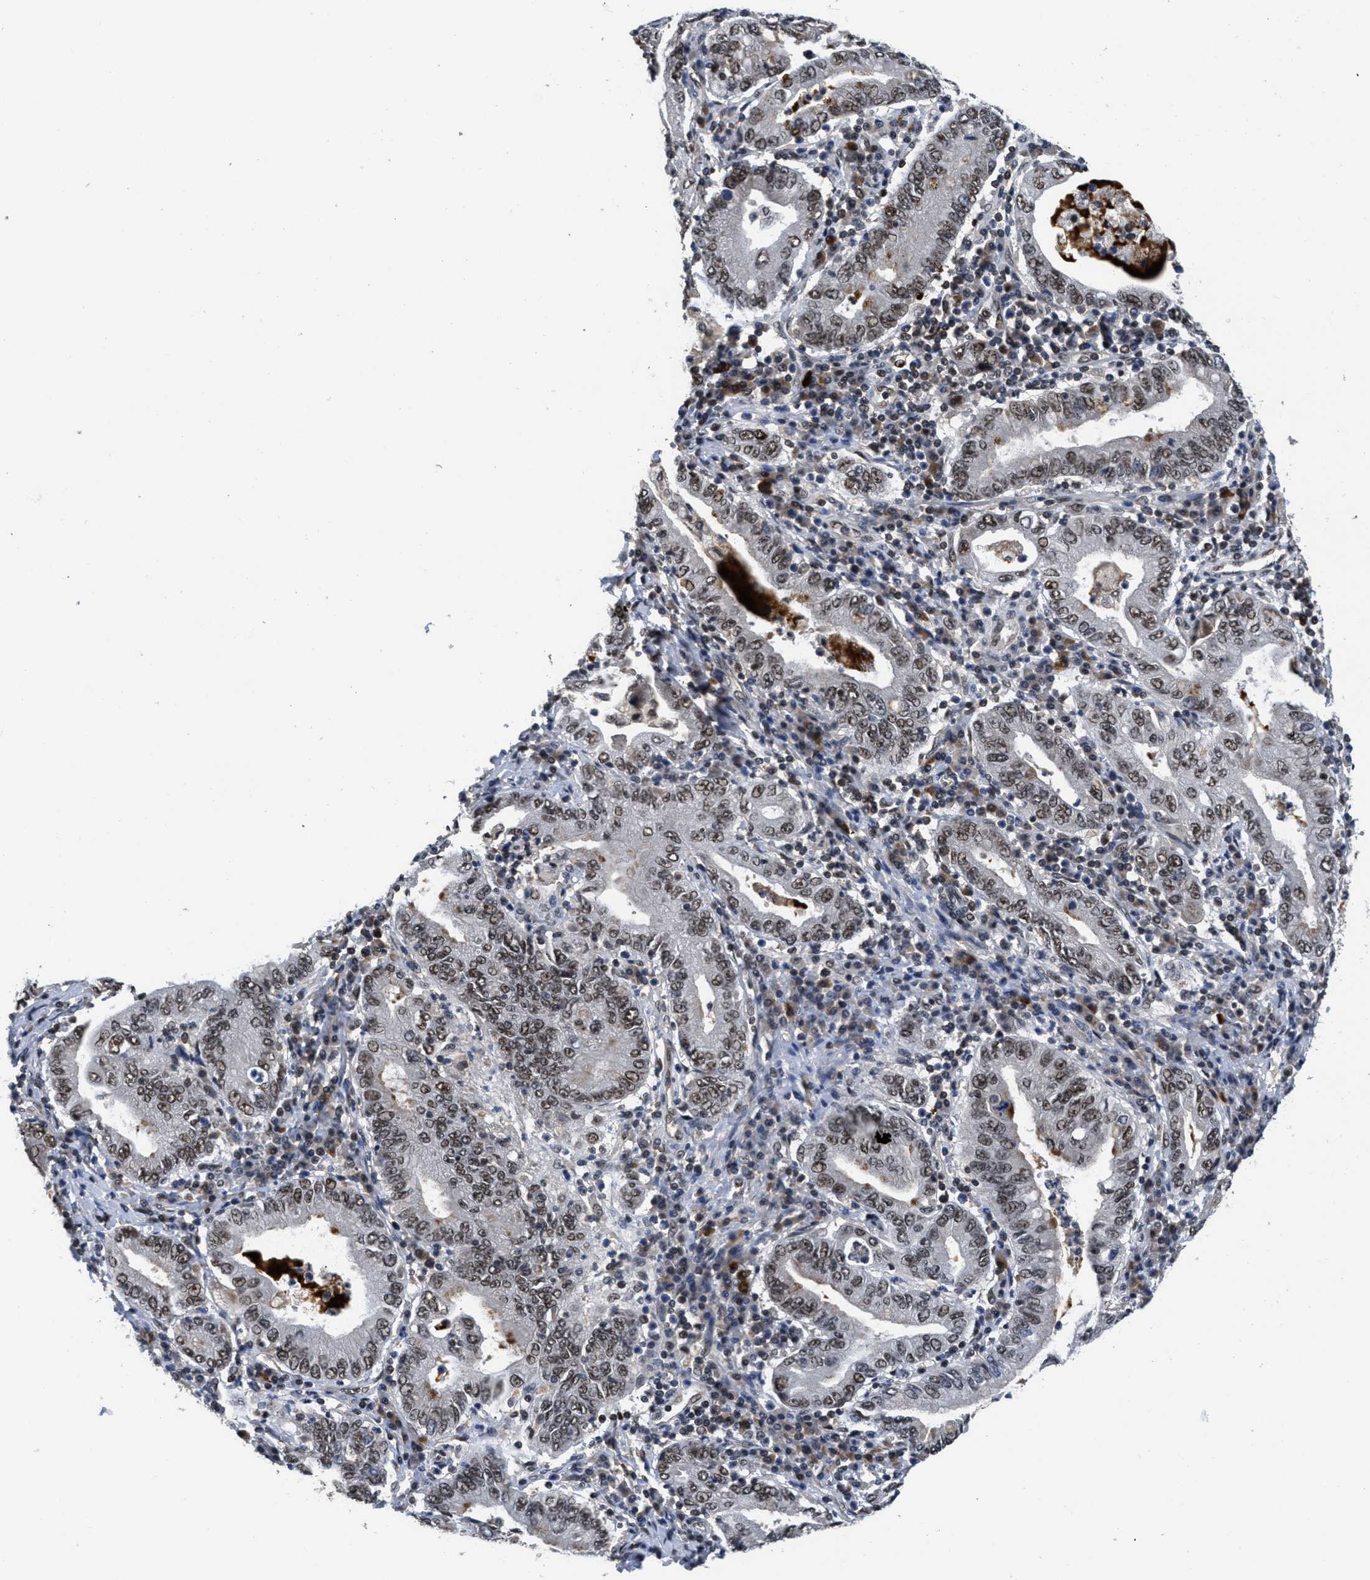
{"staining": {"intensity": "strong", "quantity": ">75%", "location": "nuclear"}, "tissue": "stomach cancer", "cell_type": "Tumor cells", "image_type": "cancer", "snomed": [{"axis": "morphology", "description": "Normal tissue, NOS"}, {"axis": "morphology", "description": "Adenocarcinoma, NOS"}, {"axis": "topography", "description": "Esophagus"}, {"axis": "topography", "description": "Stomach, upper"}, {"axis": "topography", "description": "Peripheral nerve tissue"}], "caption": "Stomach adenocarcinoma stained with DAB immunohistochemistry exhibits high levels of strong nuclear expression in approximately >75% of tumor cells. The staining was performed using DAB (3,3'-diaminobenzidine), with brown indicating positive protein expression. Nuclei are stained blue with hematoxylin.", "gene": "CUL4B", "patient": {"sex": "male", "age": 62}}